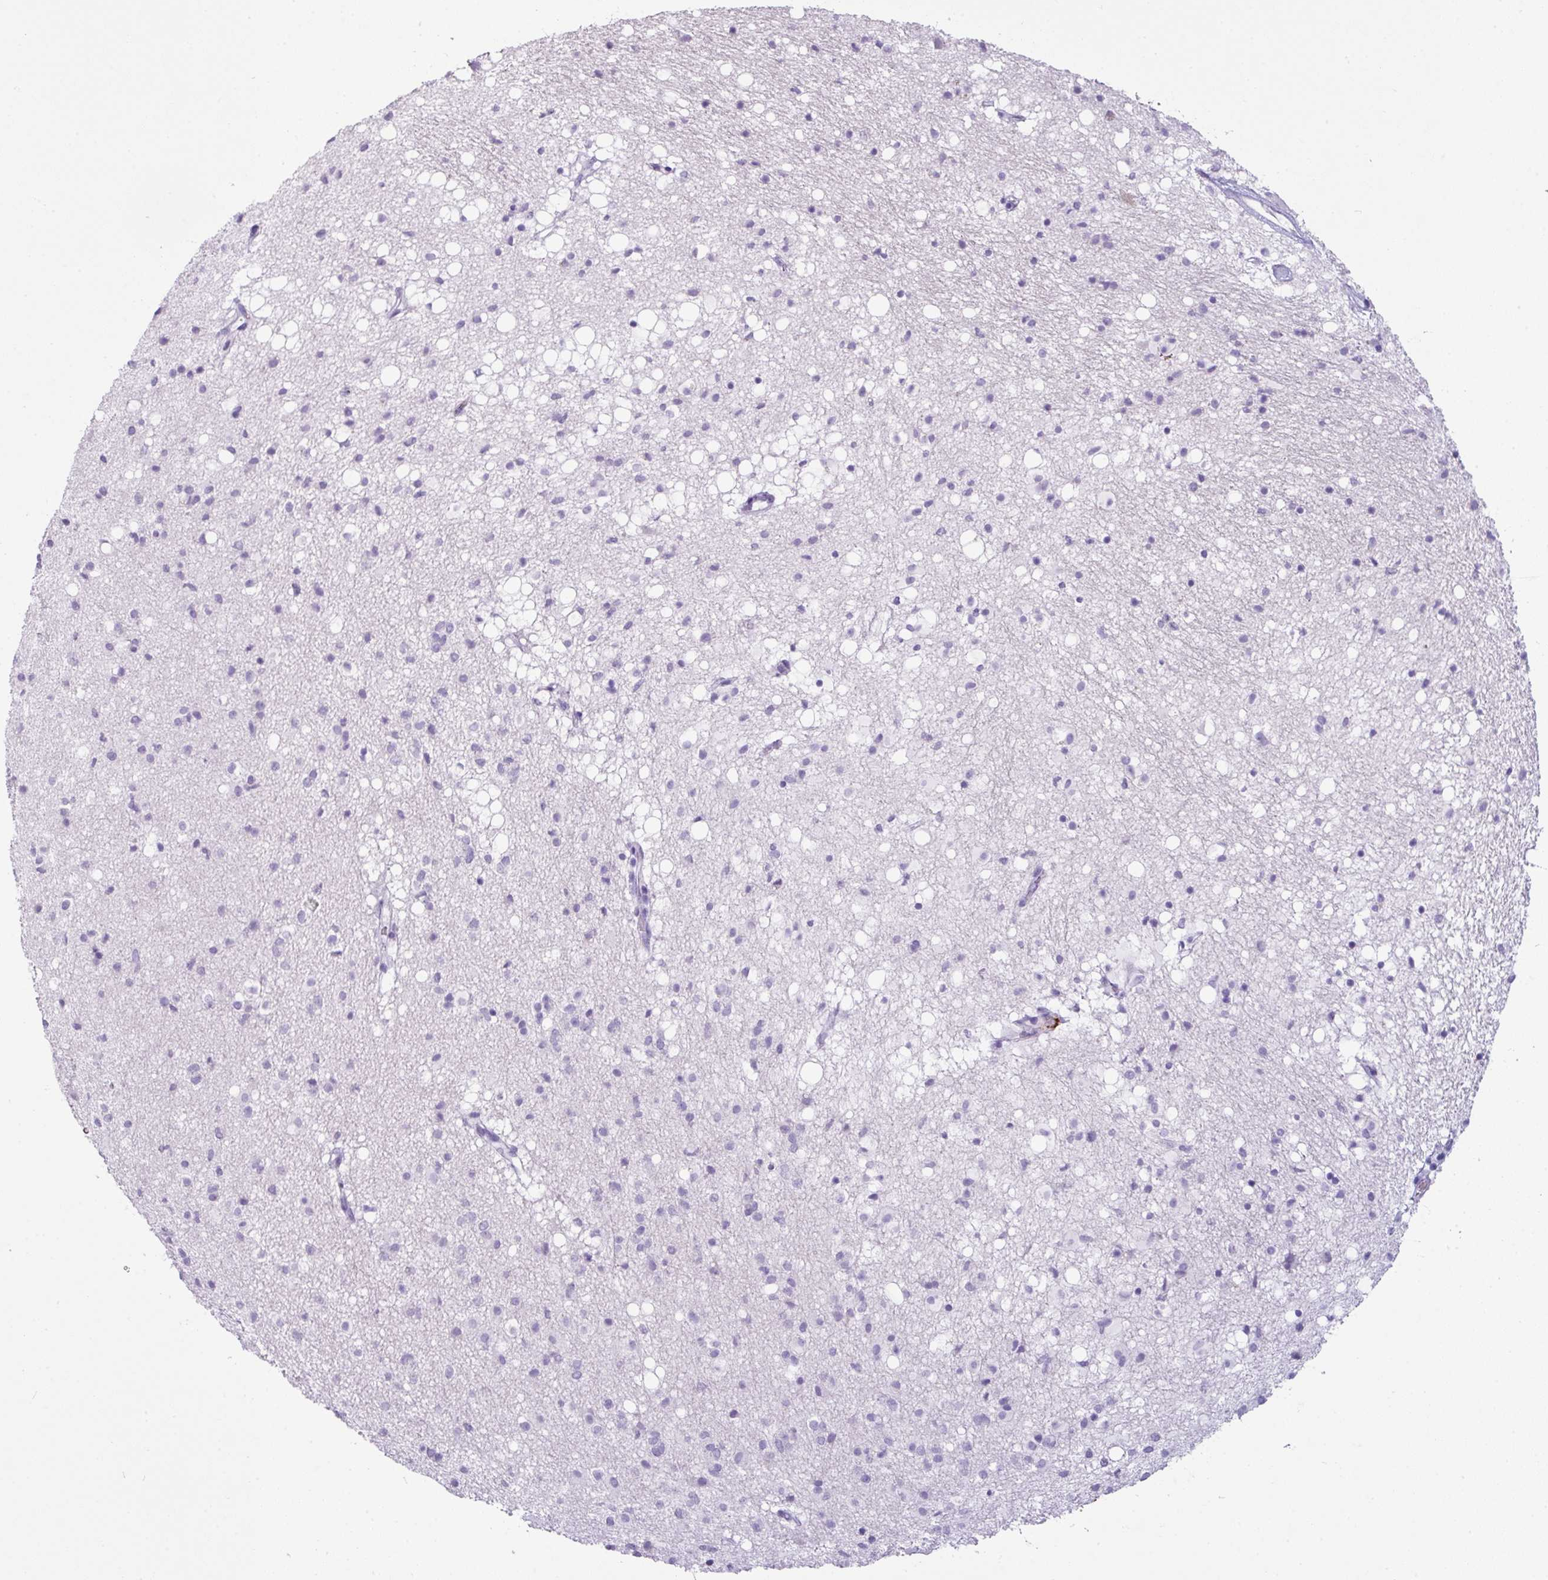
{"staining": {"intensity": "negative", "quantity": "none", "location": "none"}, "tissue": "caudate", "cell_type": "Glial cells", "image_type": "normal", "snomed": [{"axis": "morphology", "description": "Normal tissue, NOS"}, {"axis": "topography", "description": "Lateral ventricle wall"}], "caption": "Caudate was stained to show a protein in brown. There is no significant expression in glial cells. Nuclei are stained in blue.", "gene": "CTSG", "patient": {"sex": "male", "age": 58}}